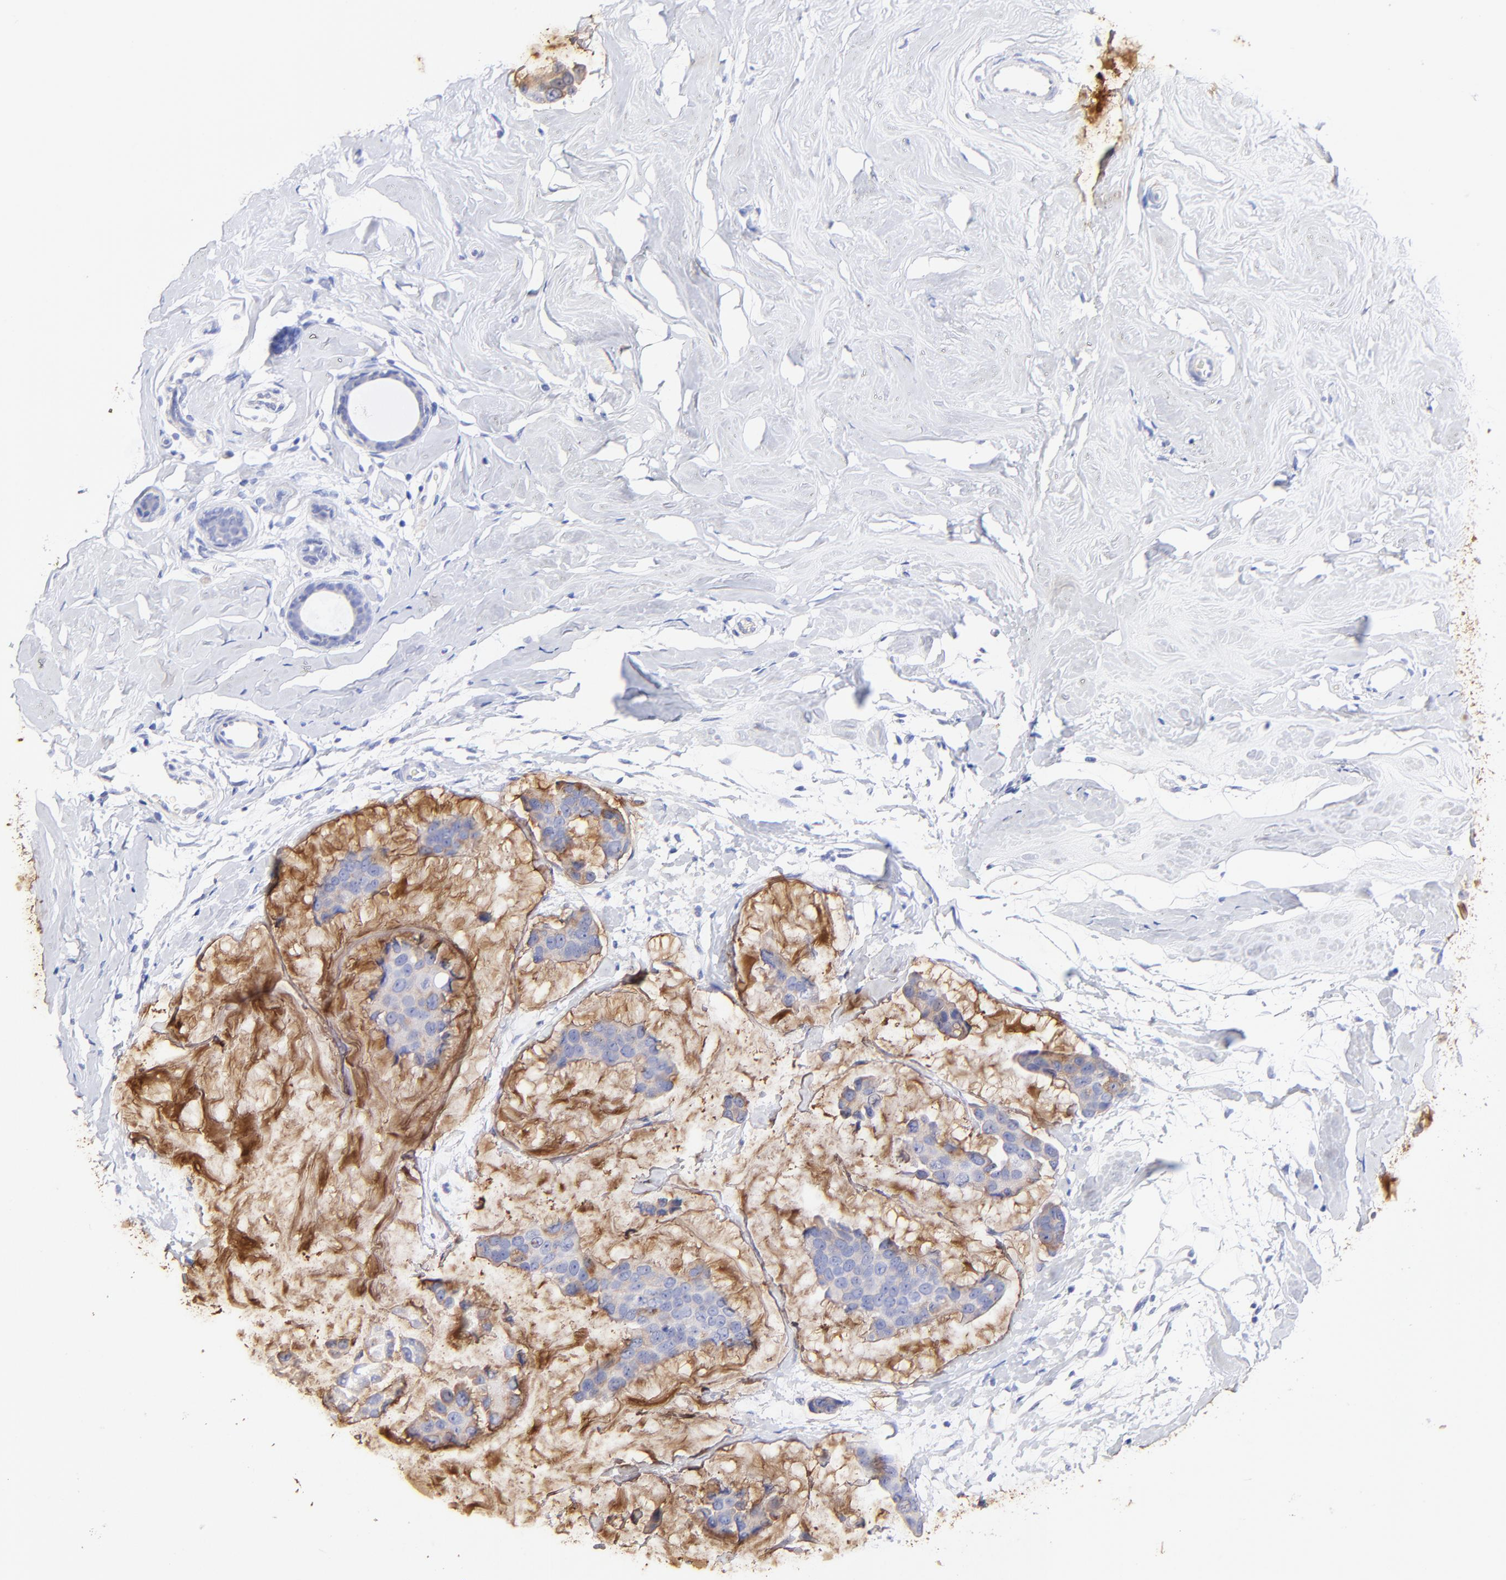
{"staining": {"intensity": "negative", "quantity": "none", "location": "none"}, "tissue": "breast cancer", "cell_type": "Tumor cells", "image_type": "cancer", "snomed": [{"axis": "morphology", "description": "Normal tissue, NOS"}, {"axis": "morphology", "description": "Duct carcinoma"}, {"axis": "topography", "description": "Breast"}], "caption": "DAB (3,3'-diaminobenzidine) immunohistochemical staining of breast cancer (infiltrating ductal carcinoma) reveals no significant positivity in tumor cells.", "gene": "RAB3A", "patient": {"sex": "female", "age": 50}}